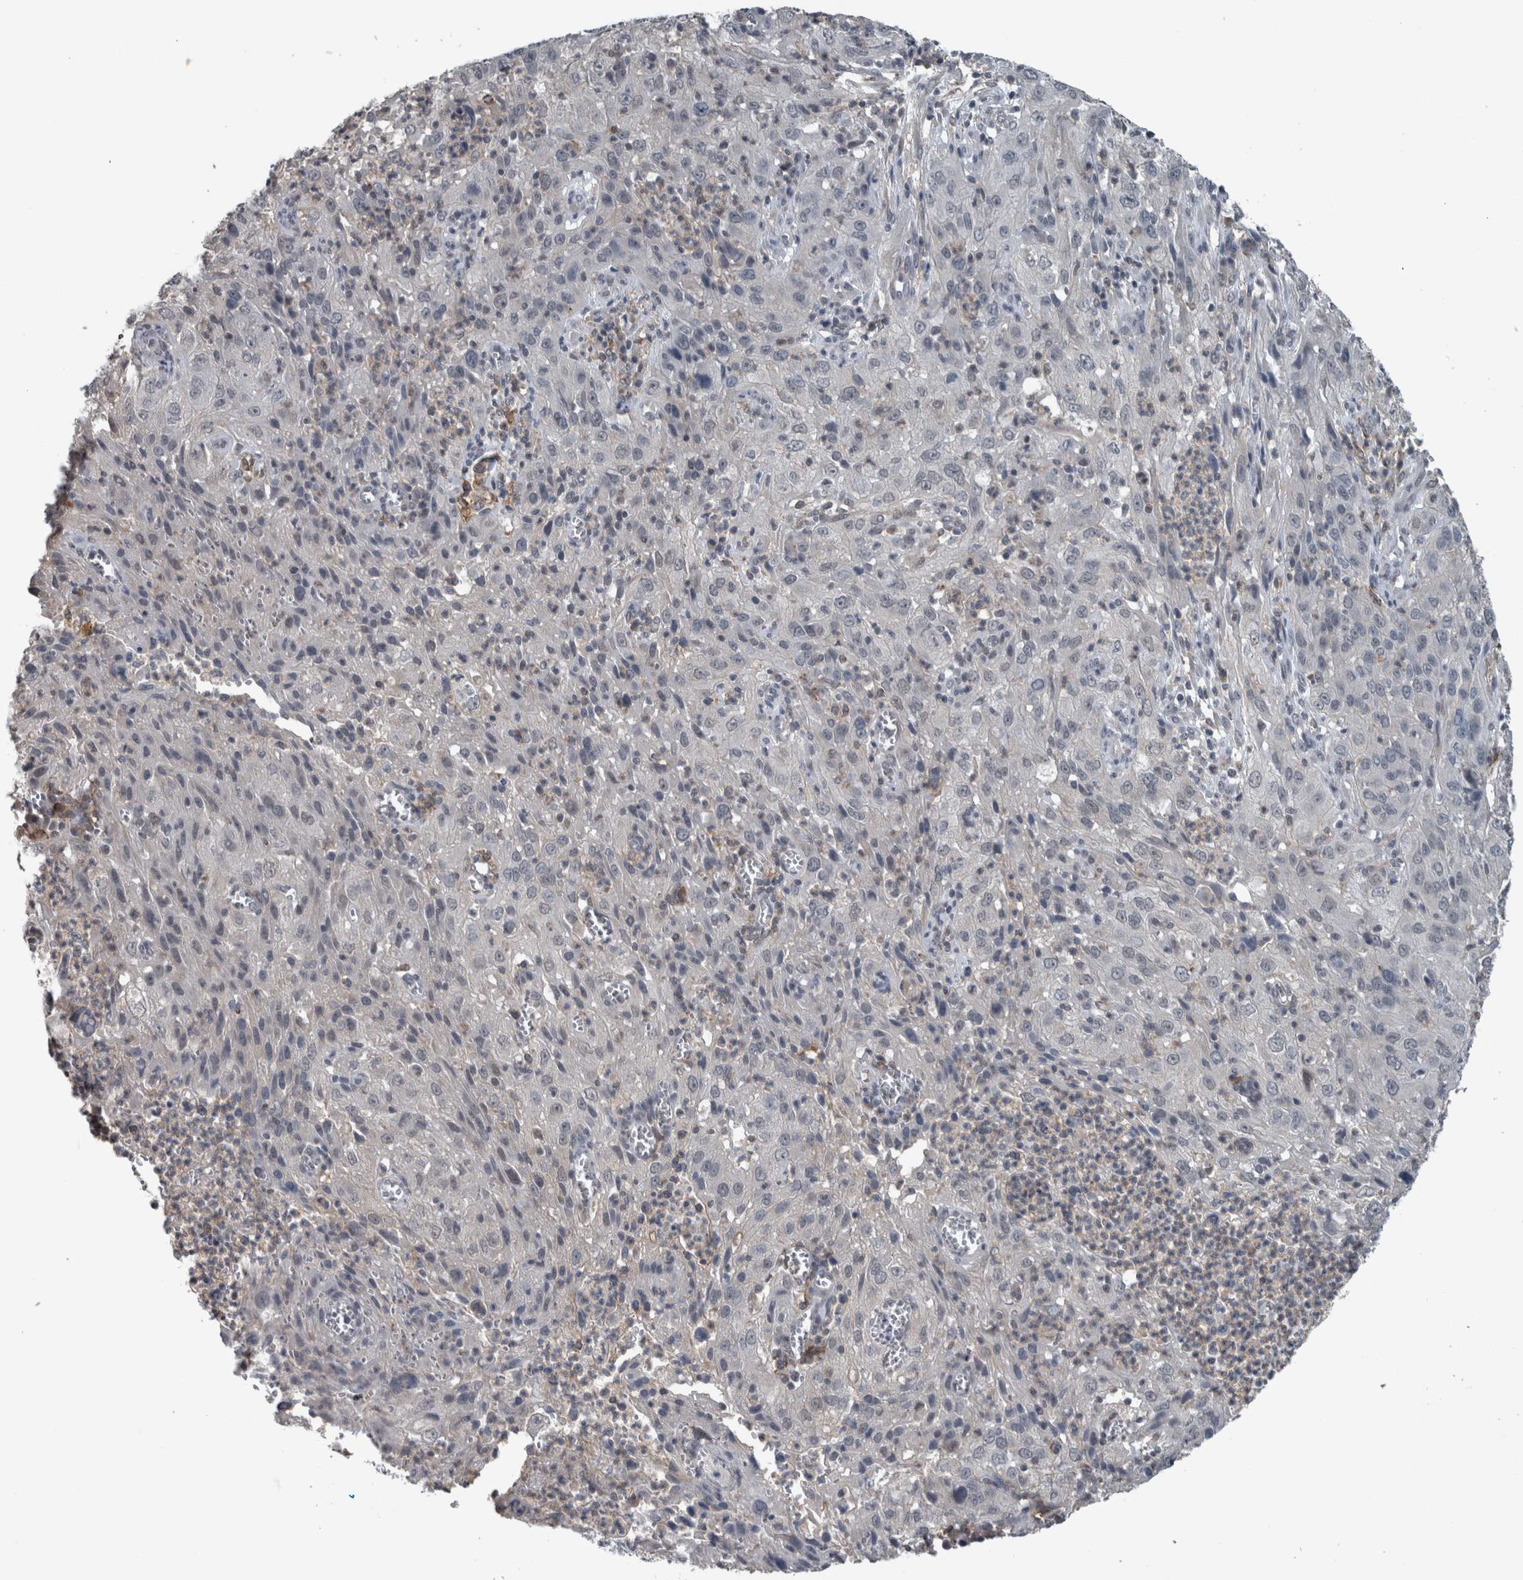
{"staining": {"intensity": "negative", "quantity": "none", "location": "none"}, "tissue": "cervical cancer", "cell_type": "Tumor cells", "image_type": "cancer", "snomed": [{"axis": "morphology", "description": "Squamous cell carcinoma, NOS"}, {"axis": "topography", "description": "Cervix"}], "caption": "Immunohistochemistry of squamous cell carcinoma (cervical) reveals no staining in tumor cells. Nuclei are stained in blue.", "gene": "ACSF2", "patient": {"sex": "female", "age": 32}}